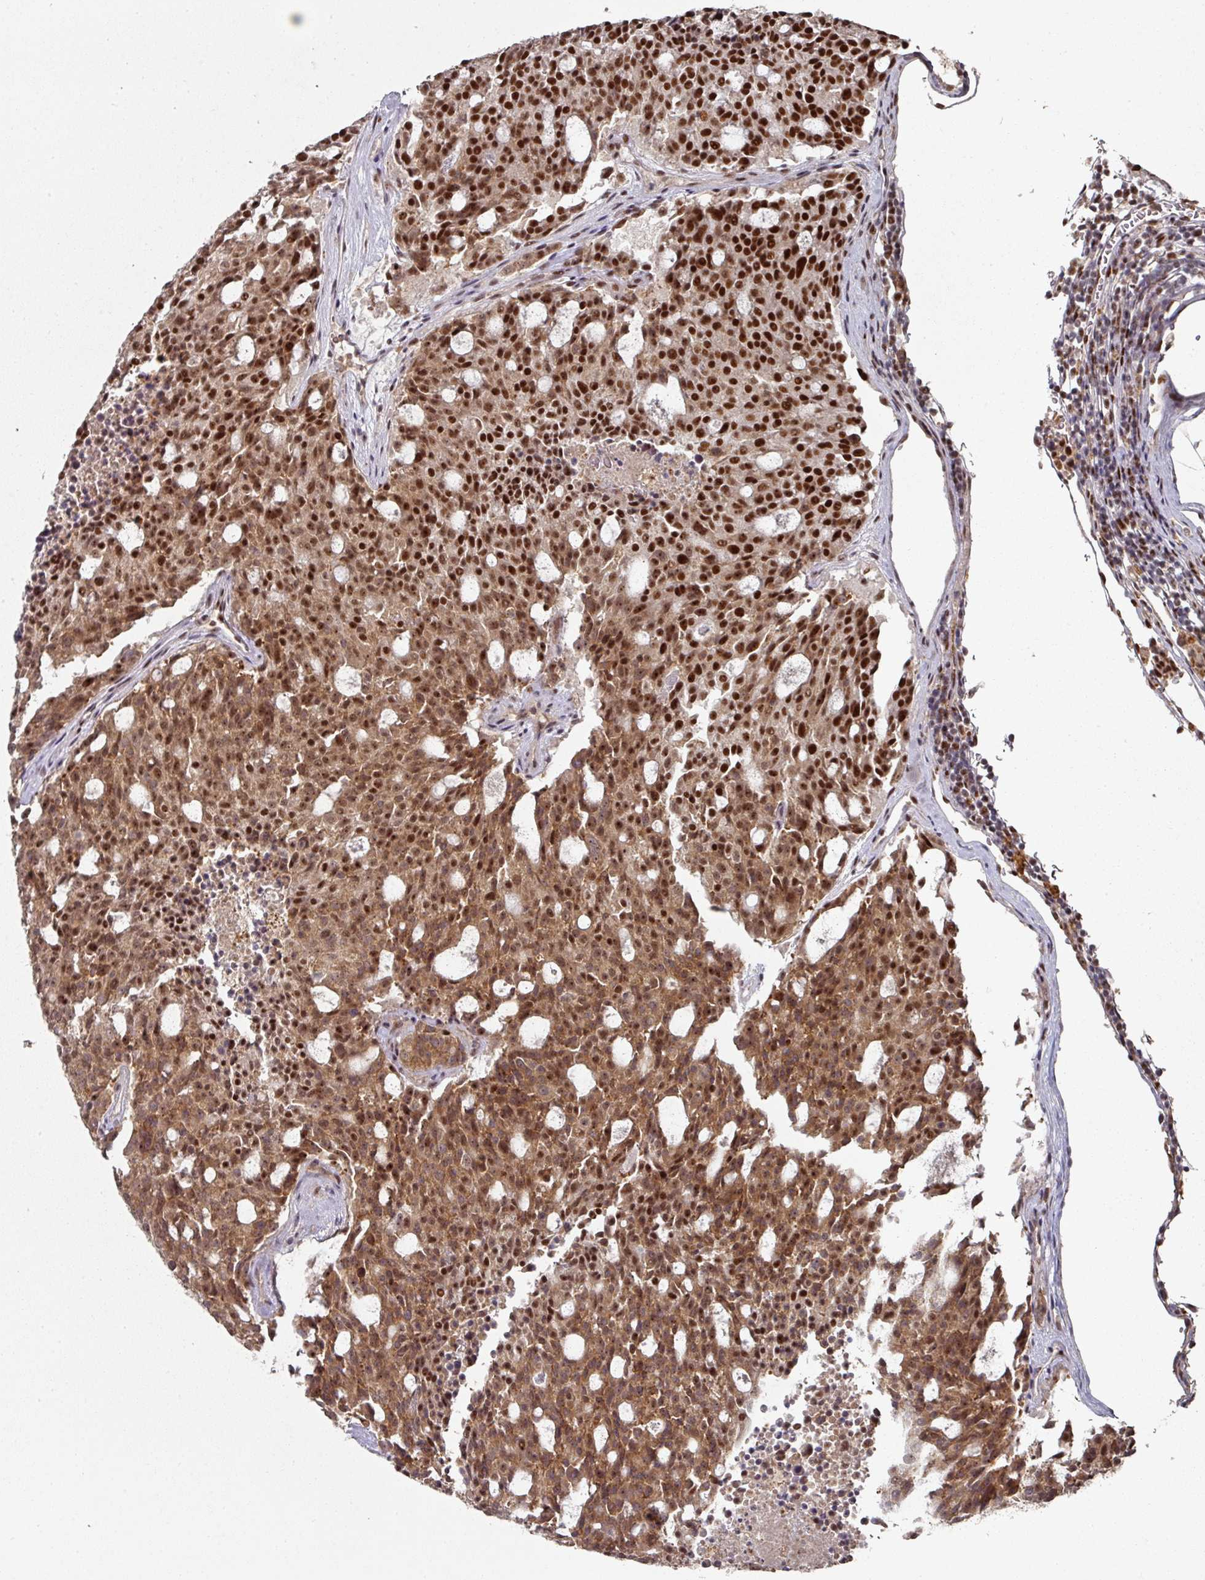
{"staining": {"intensity": "strong", "quantity": ">75%", "location": "cytoplasmic/membranous,nuclear"}, "tissue": "carcinoid", "cell_type": "Tumor cells", "image_type": "cancer", "snomed": [{"axis": "morphology", "description": "Carcinoid, malignant, NOS"}, {"axis": "topography", "description": "Pancreas"}], "caption": "Carcinoid stained with DAB (3,3'-diaminobenzidine) IHC reveals high levels of strong cytoplasmic/membranous and nuclear staining in about >75% of tumor cells. Nuclei are stained in blue.", "gene": "MEPCE", "patient": {"sex": "female", "age": 54}}